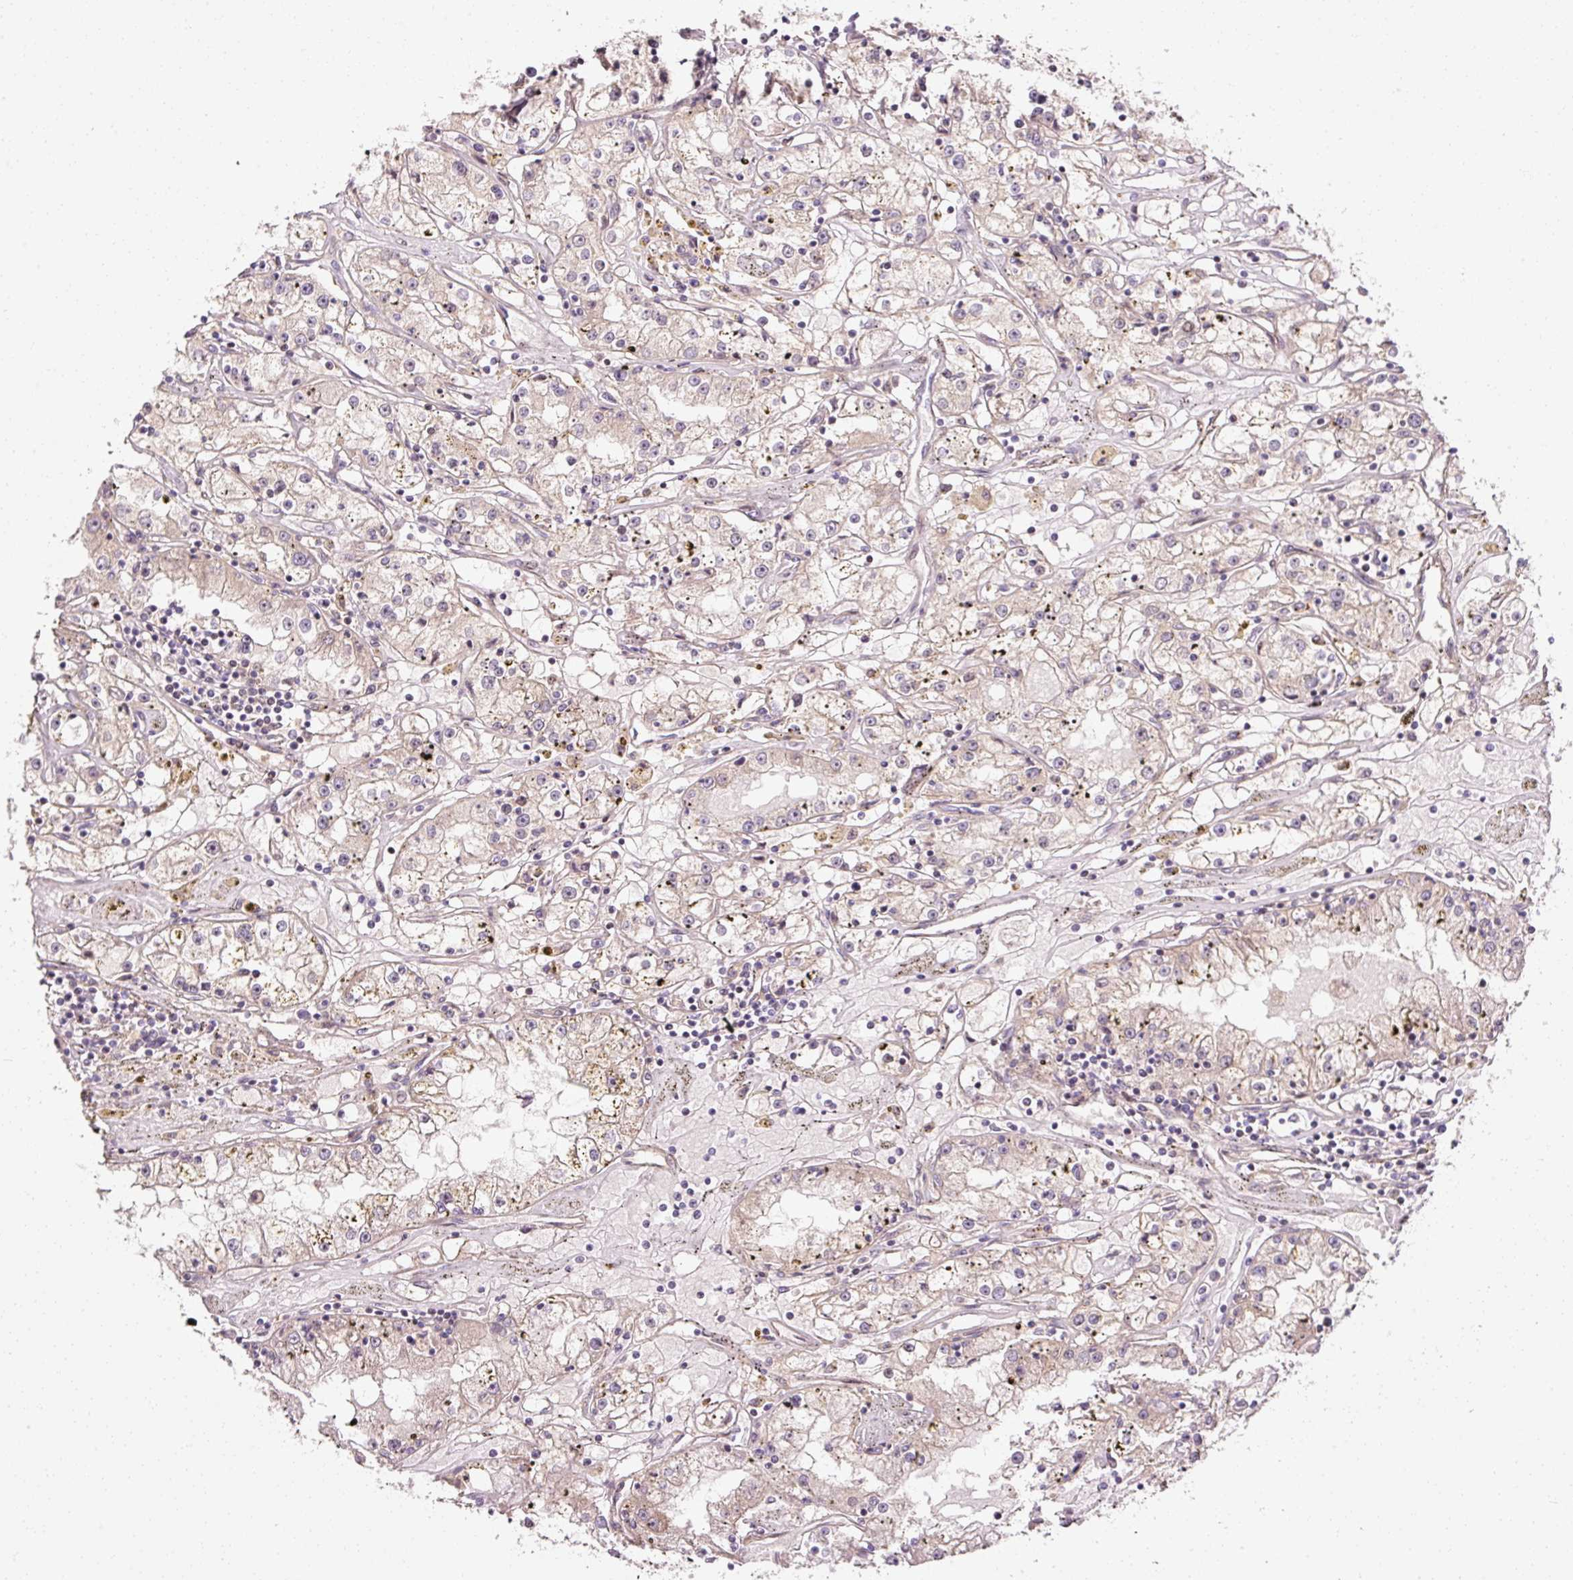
{"staining": {"intensity": "negative", "quantity": "none", "location": "none"}, "tissue": "renal cancer", "cell_type": "Tumor cells", "image_type": "cancer", "snomed": [{"axis": "morphology", "description": "Adenocarcinoma, NOS"}, {"axis": "topography", "description": "Kidney"}], "caption": "DAB immunohistochemical staining of human renal cancer shows no significant positivity in tumor cells.", "gene": "PPP1R14B", "patient": {"sex": "male", "age": 56}}